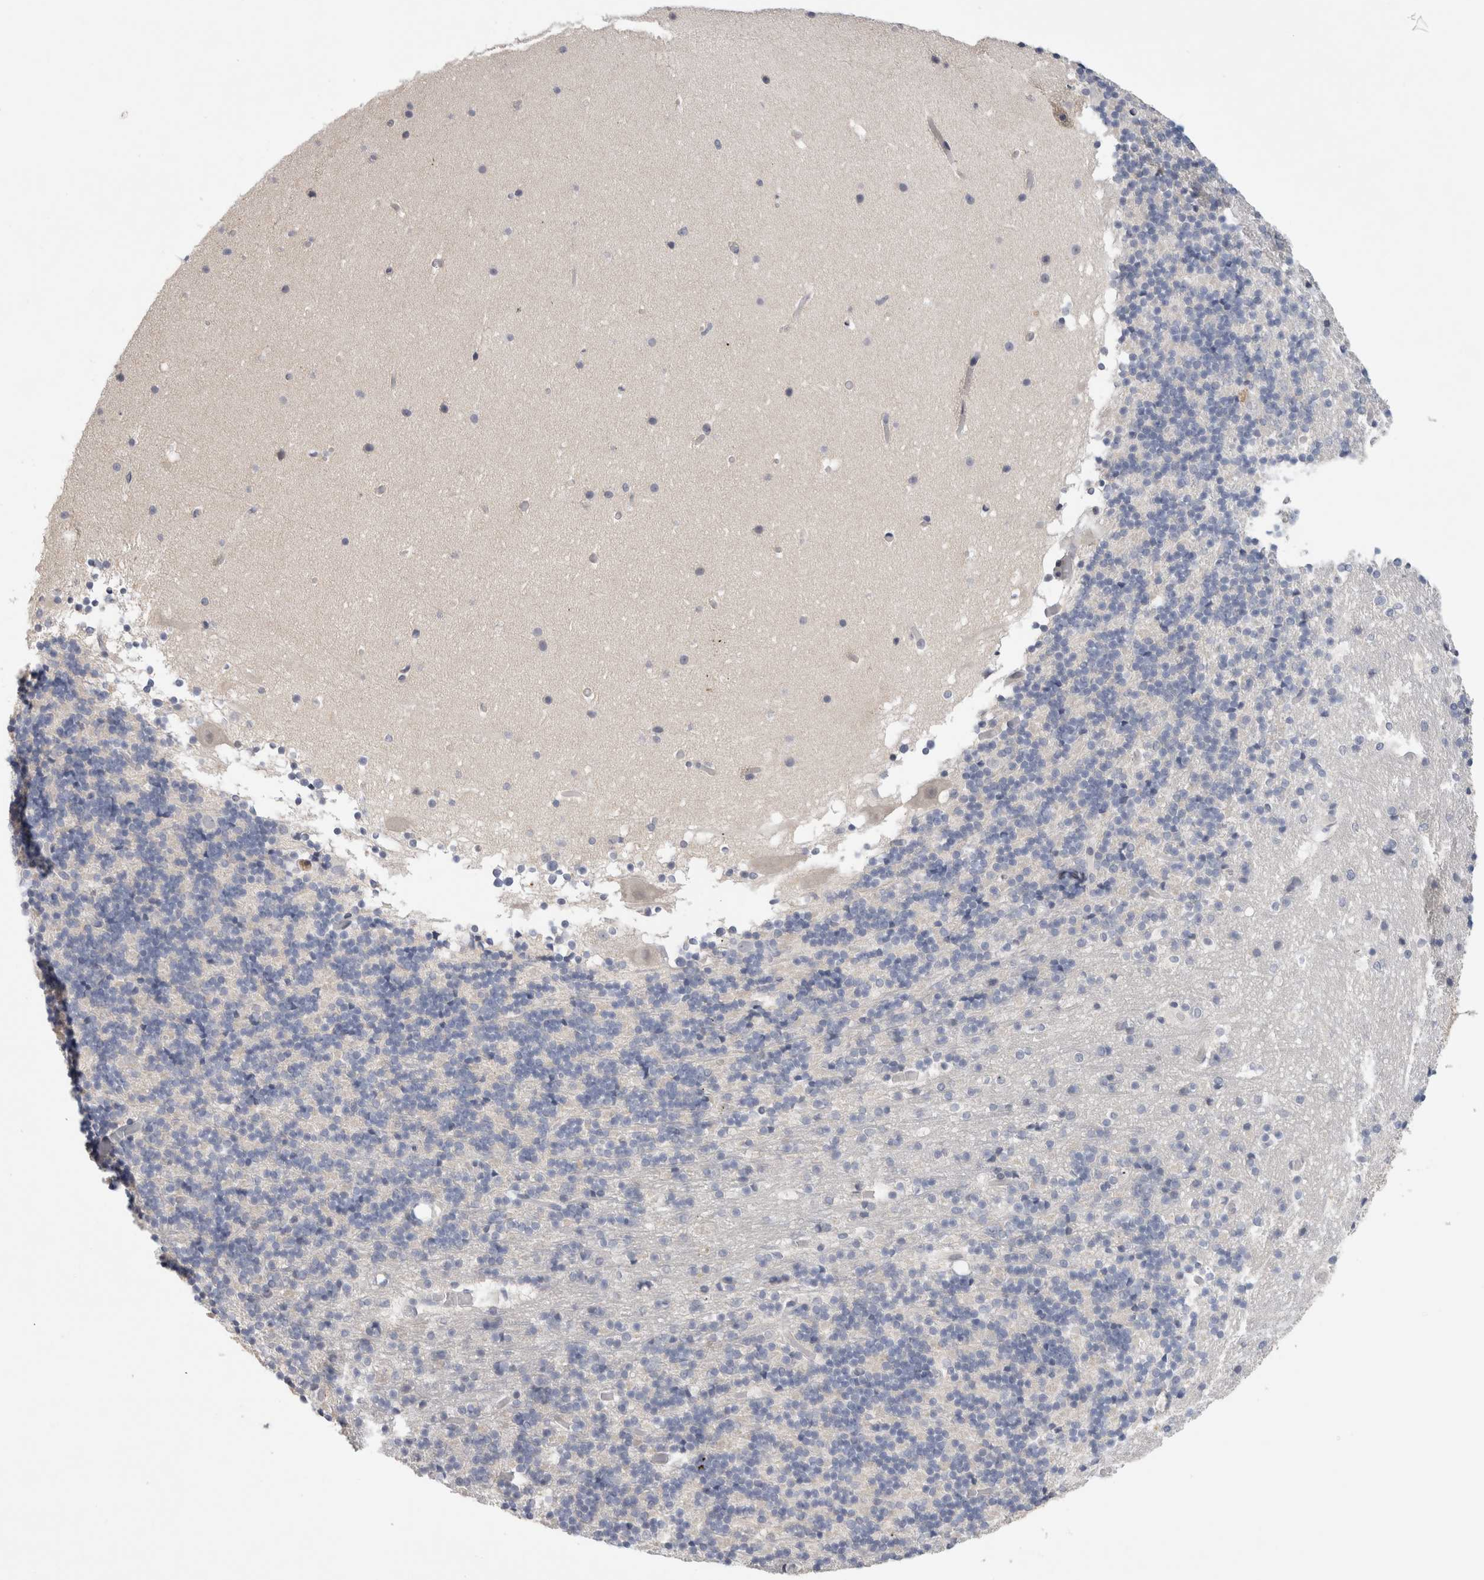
{"staining": {"intensity": "negative", "quantity": "none", "location": "none"}, "tissue": "cerebellum", "cell_type": "Cells in granular layer", "image_type": "normal", "snomed": [{"axis": "morphology", "description": "Normal tissue, NOS"}, {"axis": "topography", "description": "Cerebellum"}], "caption": "This is an IHC photomicrograph of benign human cerebellum. There is no positivity in cells in granular layer.", "gene": "TONSL", "patient": {"sex": "male", "age": 57}}